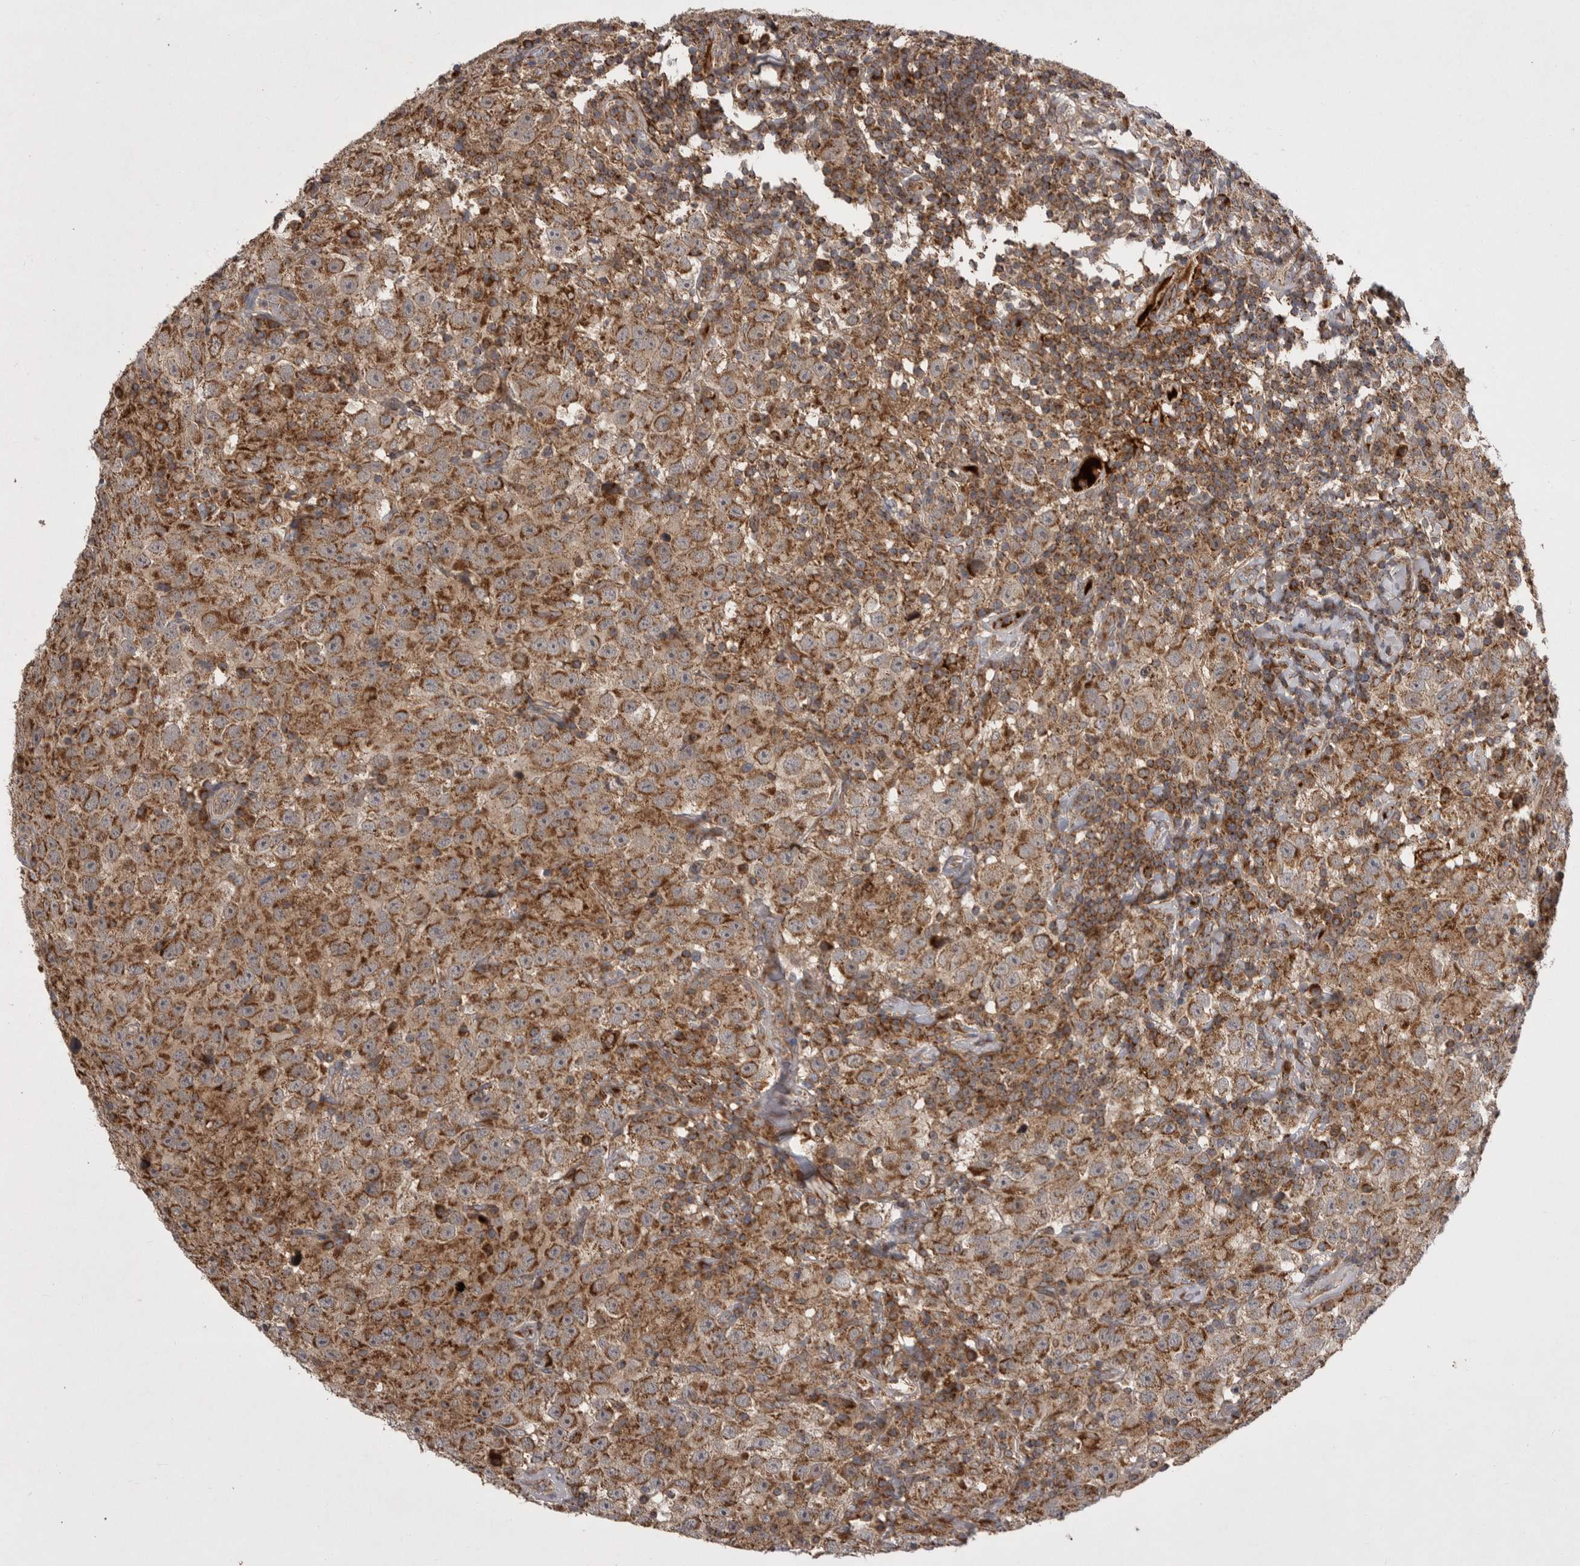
{"staining": {"intensity": "moderate", "quantity": ">75%", "location": "cytoplasmic/membranous"}, "tissue": "testis cancer", "cell_type": "Tumor cells", "image_type": "cancer", "snomed": [{"axis": "morphology", "description": "Seminoma, NOS"}, {"axis": "topography", "description": "Testis"}], "caption": "This is an image of immunohistochemistry staining of testis seminoma, which shows moderate expression in the cytoplasmic/membranous of tumor cells.", "gene": "KYAT3", "patient": {"sex": "male", "age": 41}}